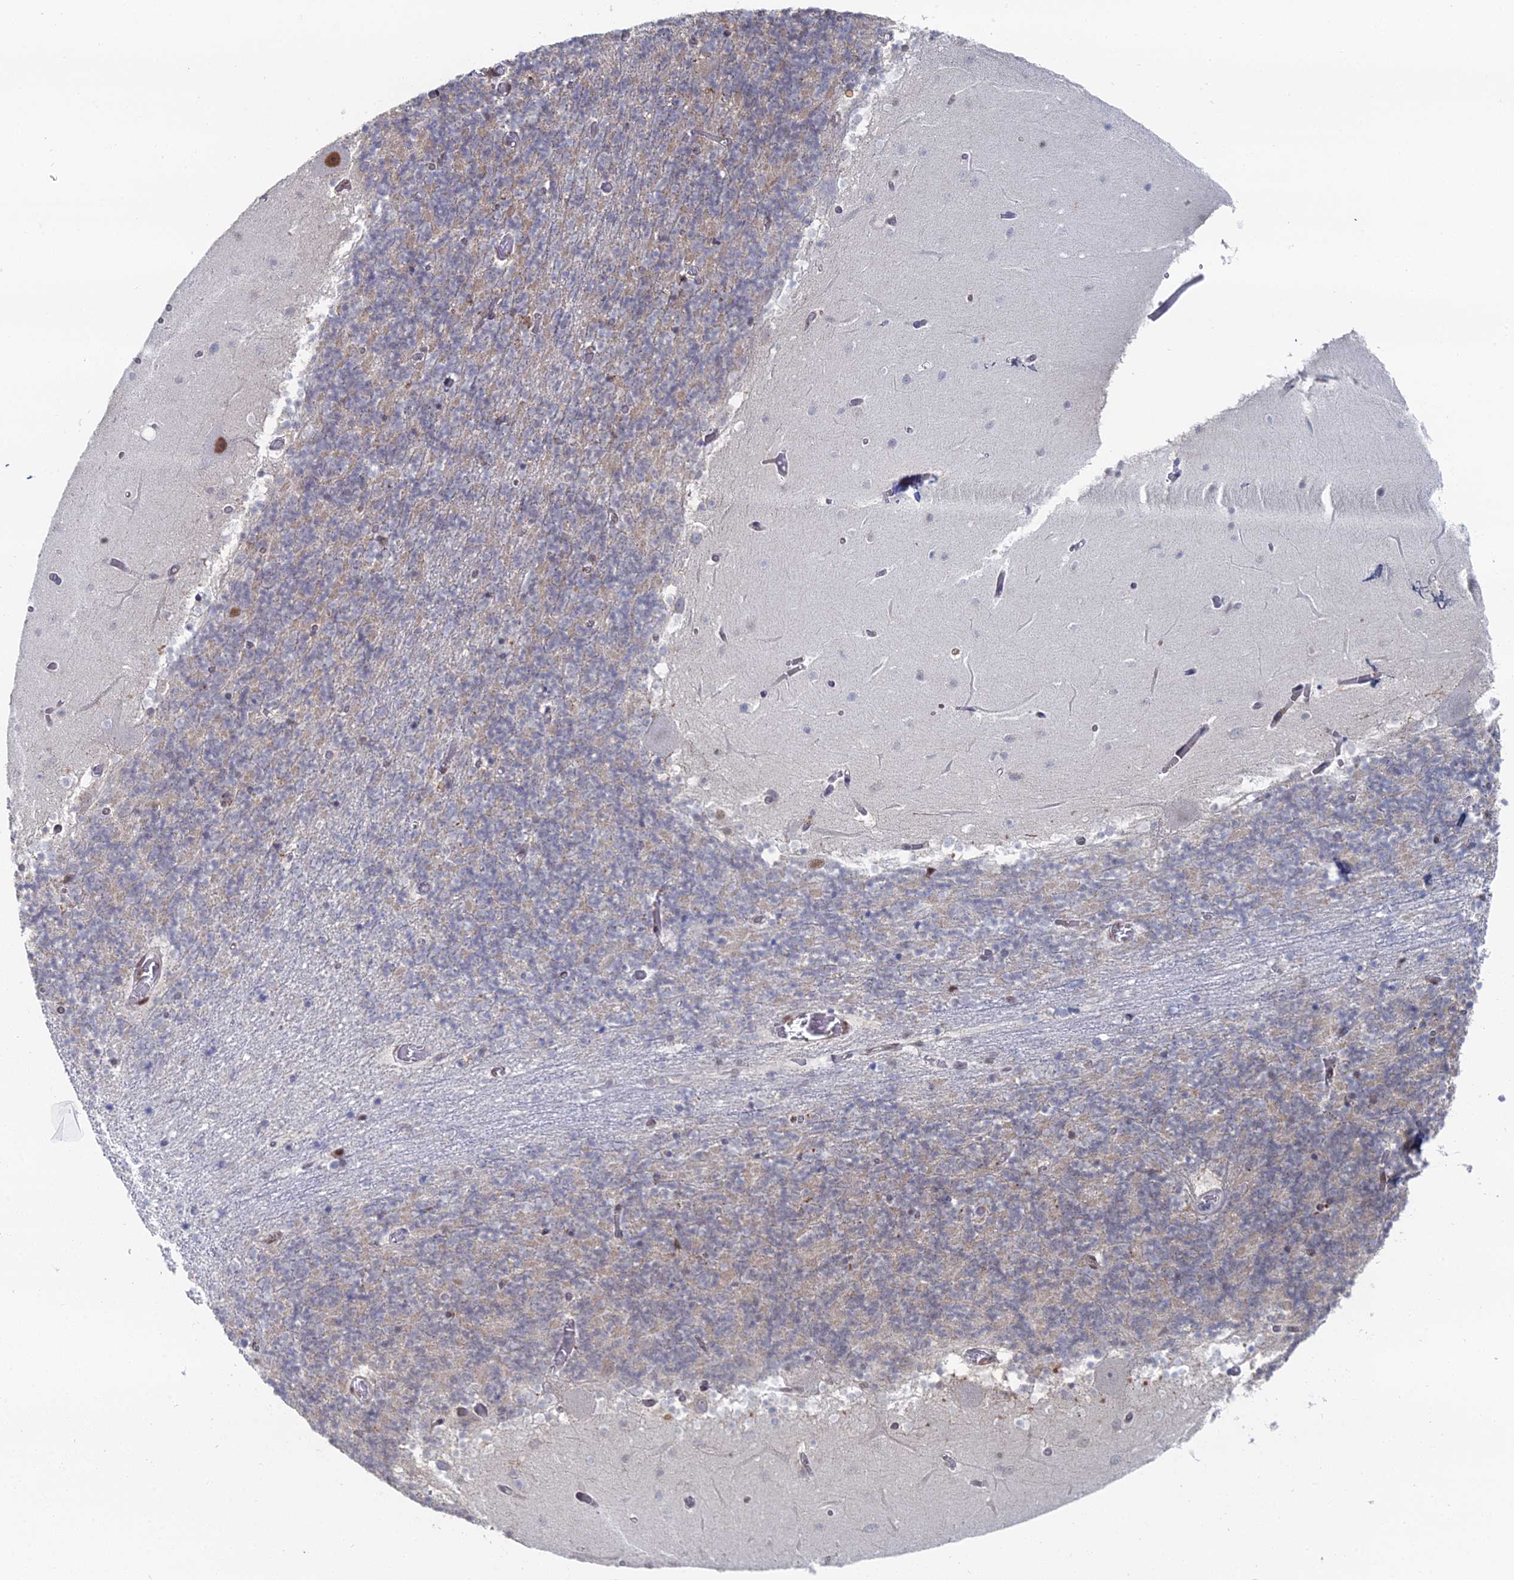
{"staining": {"intensity": "negative", "quantity": "none", "location": "none"}, "tissue": "cerebellum", "cell_type": "Cells in granular layer", "image_type": "normal", "snomed": [{"axis": "morphology", "description": "Normal tissue, NOS"}, {"axis": "topography", "description": "Cerebellum"}], "caption": "Cells in granular layer show no significant positivity in normal cerebellum.", "gene": "GSC2", "patient": {"sex": "female", "age": 28}}